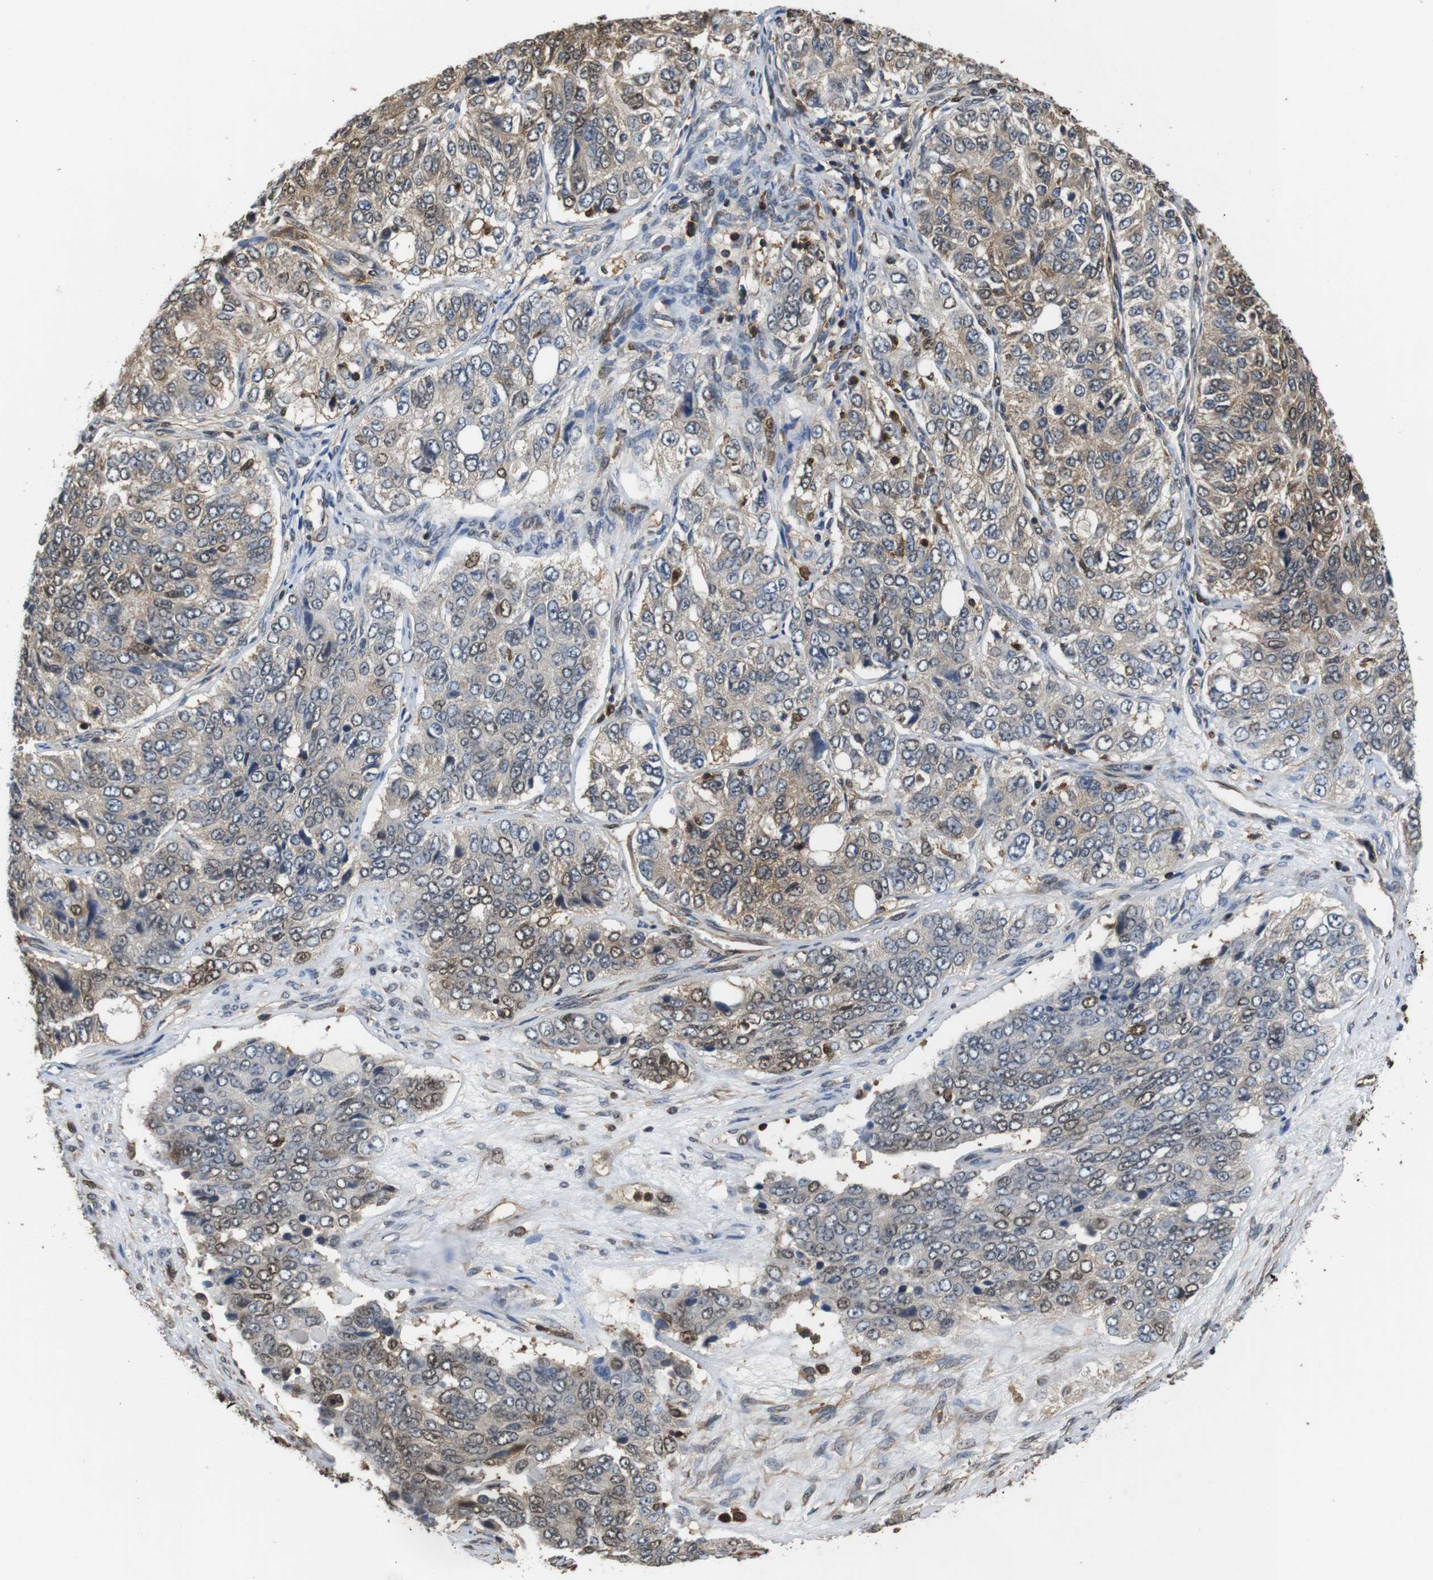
{"staining": {"intensity": "weak", "quantity": "25%-75%", "location": "cytoplasmic/membranous,nuclear"}, "tissue": "ovarian cancer", "cell_type": "Tumor cells", "image_type": "cancer", "snomed": [{"axis": "morphology", "description": "Carcinoma, endometroid"}, {"axis": "topography", "description": "Ovary"}], "caption": "A micrograph of ovarian cancer stained for a protein demonstrates weak cytoplasmic/membranous and nuclear brown staining in tumor cells. (IHC, brightfield microscopy, high magnification).", "gene": "LDHA", "patient": {"sex": "female", "age": 51}}